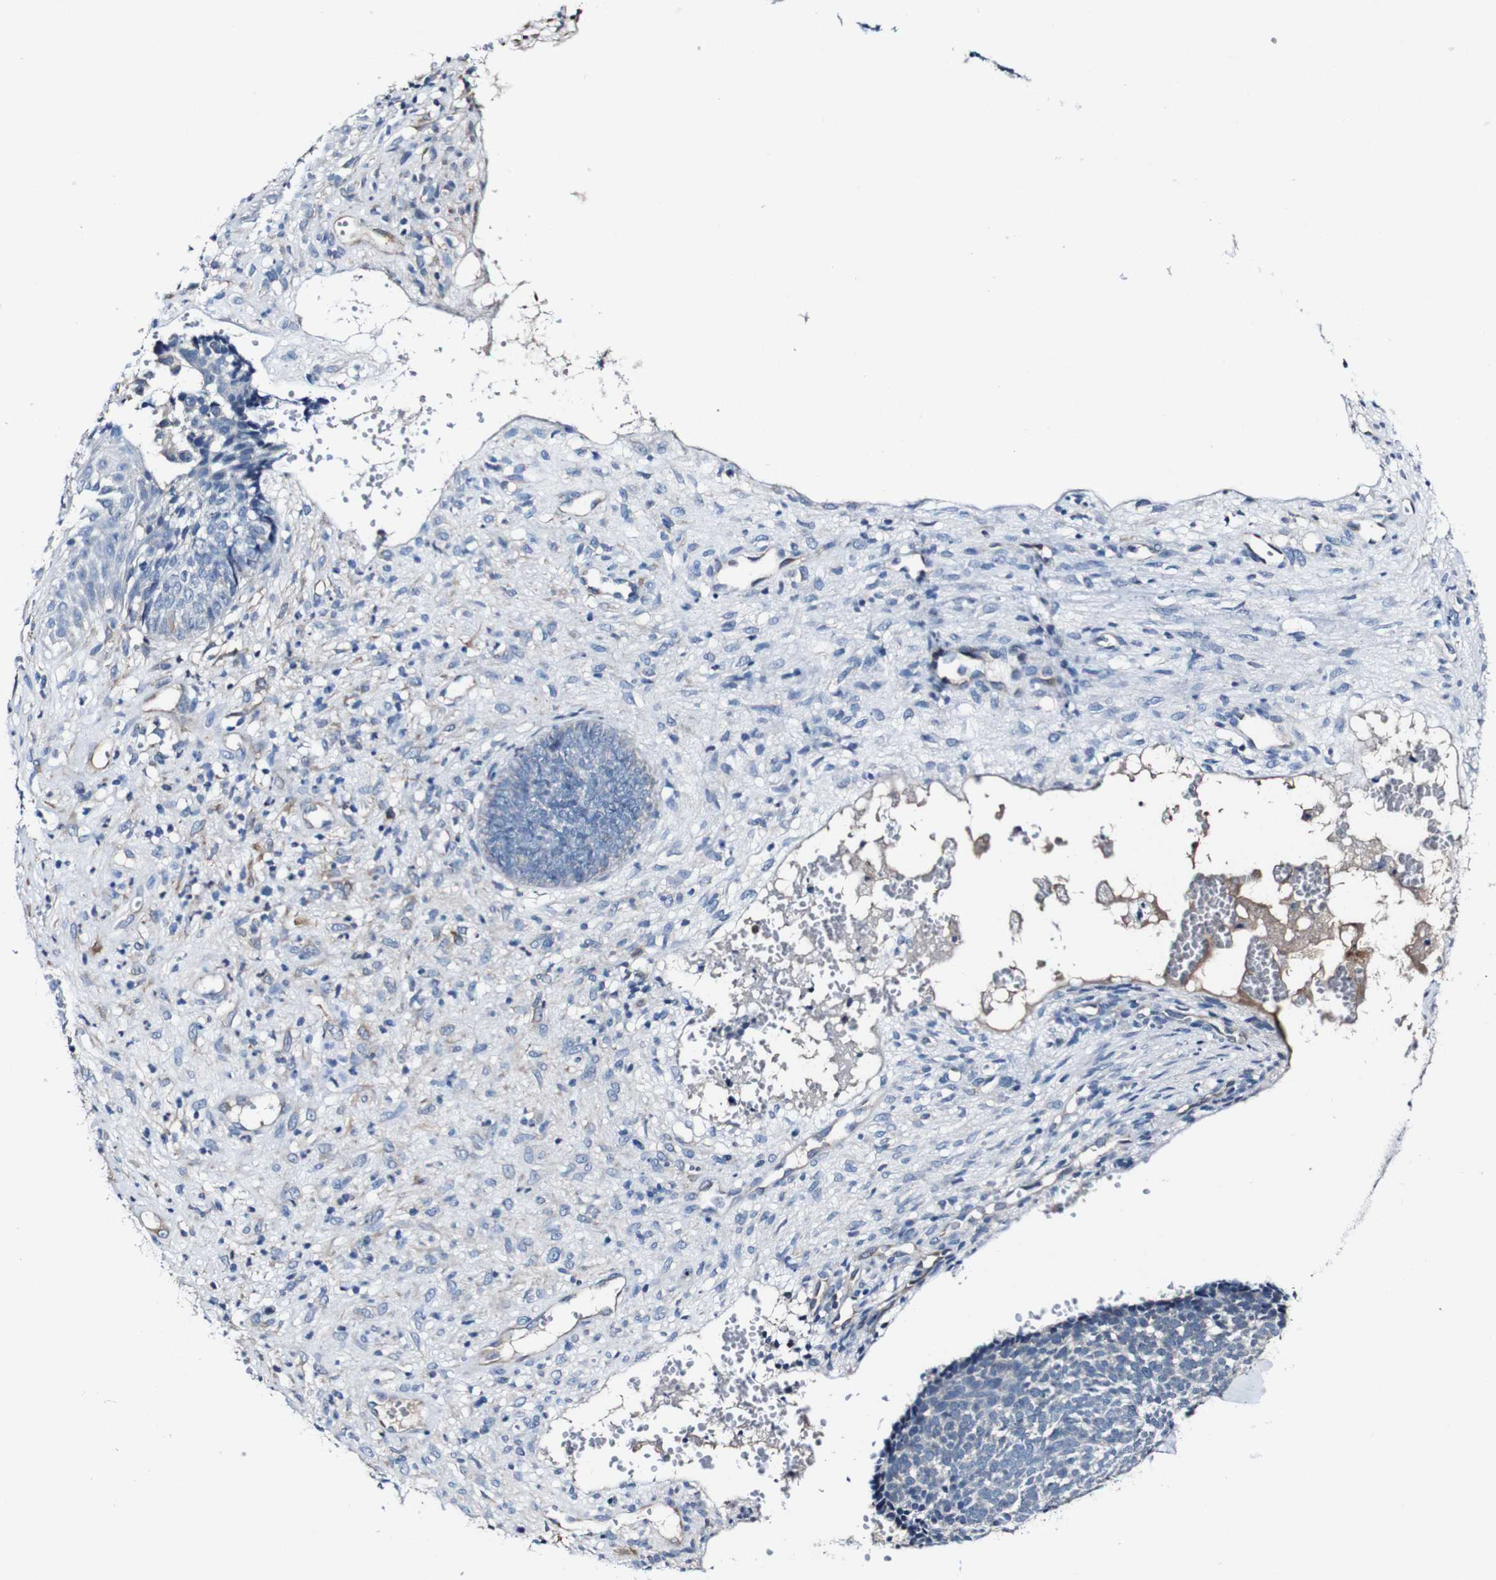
{"staining": {"intensity": "negative", "quantity": "none", "location": "none"}, "tissue": "skin cancer", "cell_type": "Tumor cells", "image_type": "cancer", "snomed": [{"axis": "morphology", "description": "Basal cell carcinoma"}, {"axis": "topography", "description": "Skin"}], "caption": "DAB (3,3'-diaminobenzidine) immunohistochemical staining of human basal cell carcinoma (skin) displays no significant staining in tumor cells.", "gene": "GRAMD1A", "patient": {"sex": "male", "age": 84}}